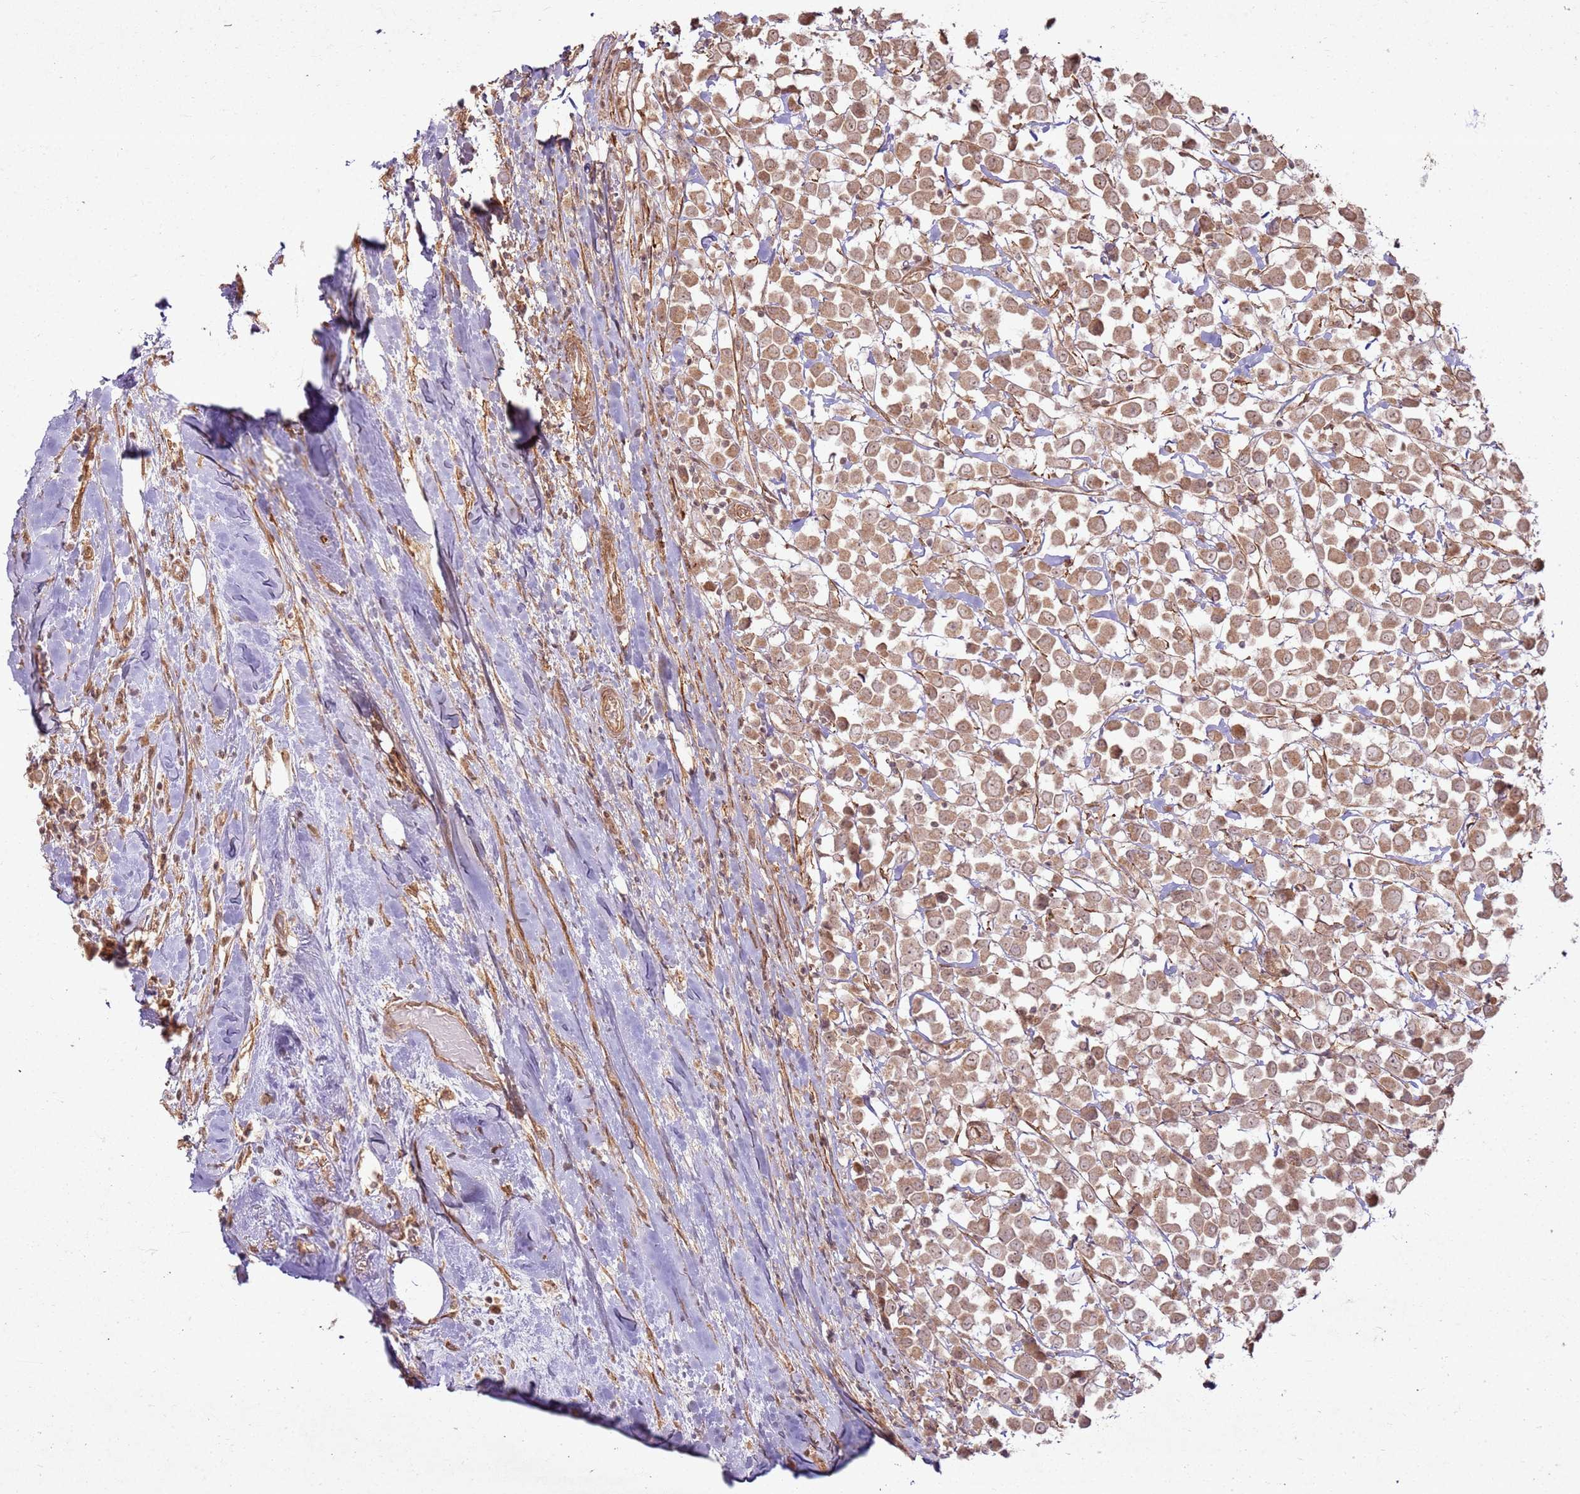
{"staining": {"intensity": "moderate", "quantity": ">75%", "location": "cytoplasmic/membranous,nuclear"}, "tissue": "breast cancer", "cell_type": "Tumor cells", "image_type": "cancer", "snomed": [{"axis": "morphology", "description": "Duct carcinoma"}, {"axis": "topography", "description": "Breast"}], "caption": "This image shows immunohistochemistry (IHC) staining of breast cancer (infiltrating ductal carcinoma), with medium moderate cytoplasmic/membranous and nuclear positivity in about >75% of tumor cells.", "gene": "ZNF623", "patient": {"sex": "female", "age": 61}}